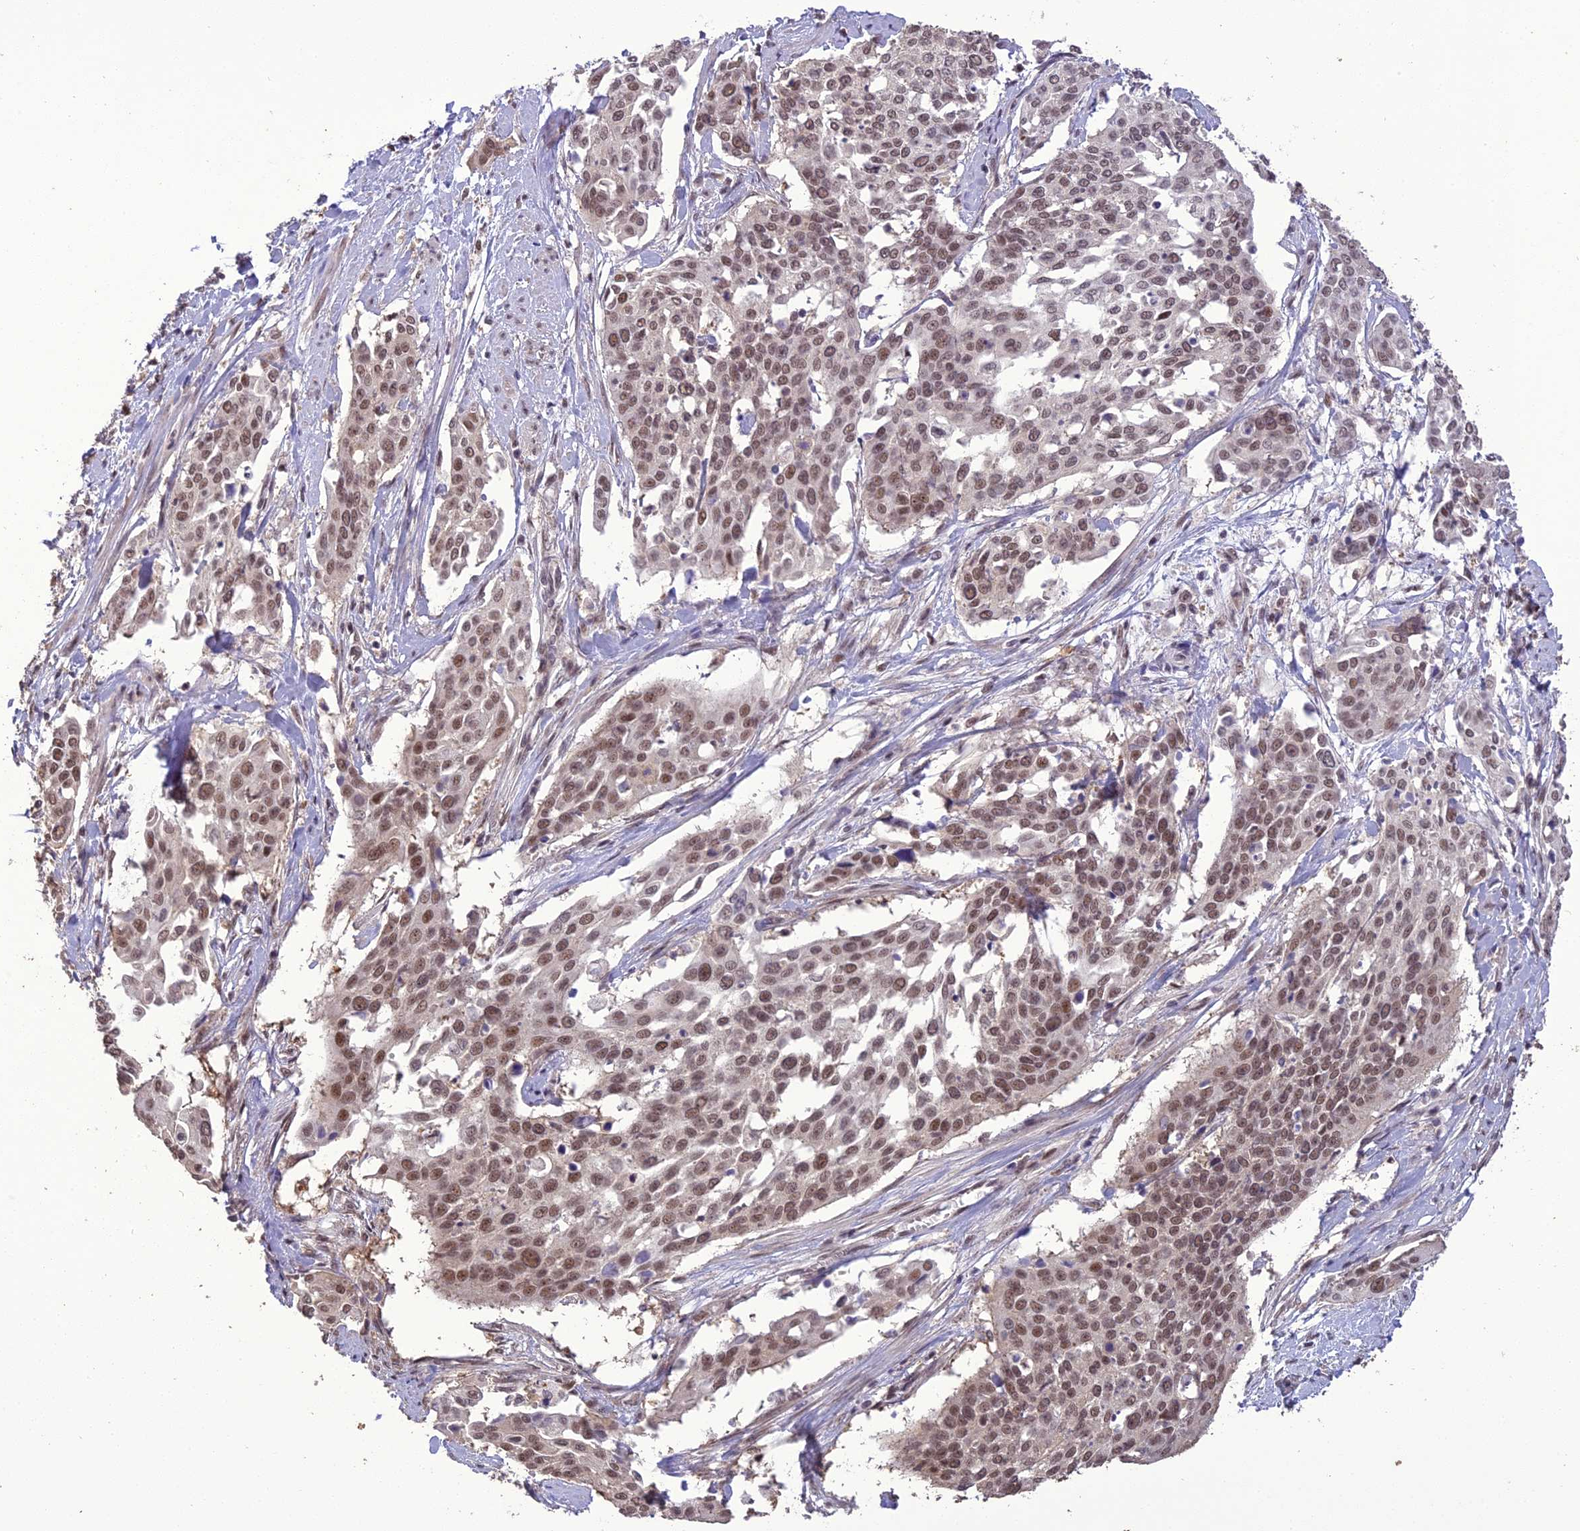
{"staining": {"intensity": "moderate", "quantity": ">75%", "location": "nuclear"}, "tissue": "cervical cancer", "cell_type": "Tumor cells", "image_type": "cancer", "snomed": [{"axis": "morphology", "description": "Squamous cell carcinoma, NOS"}, {"axis": "topography", "description": "Cervix"}], "caption": "Brown immunohistochemical staining in cervical cancer (squamous cell carcinoma) reveals moderate nuclear positivity in approximately >75% of tumor cells. The protein is stained brown, and the nuclei are stained in blue (DAB (3,3'-diaminobenzidine) IHC with brightfield microscopy, high magnification).", "gene": "TIGD7", "patient": {"sex": "female", "age": 44}}